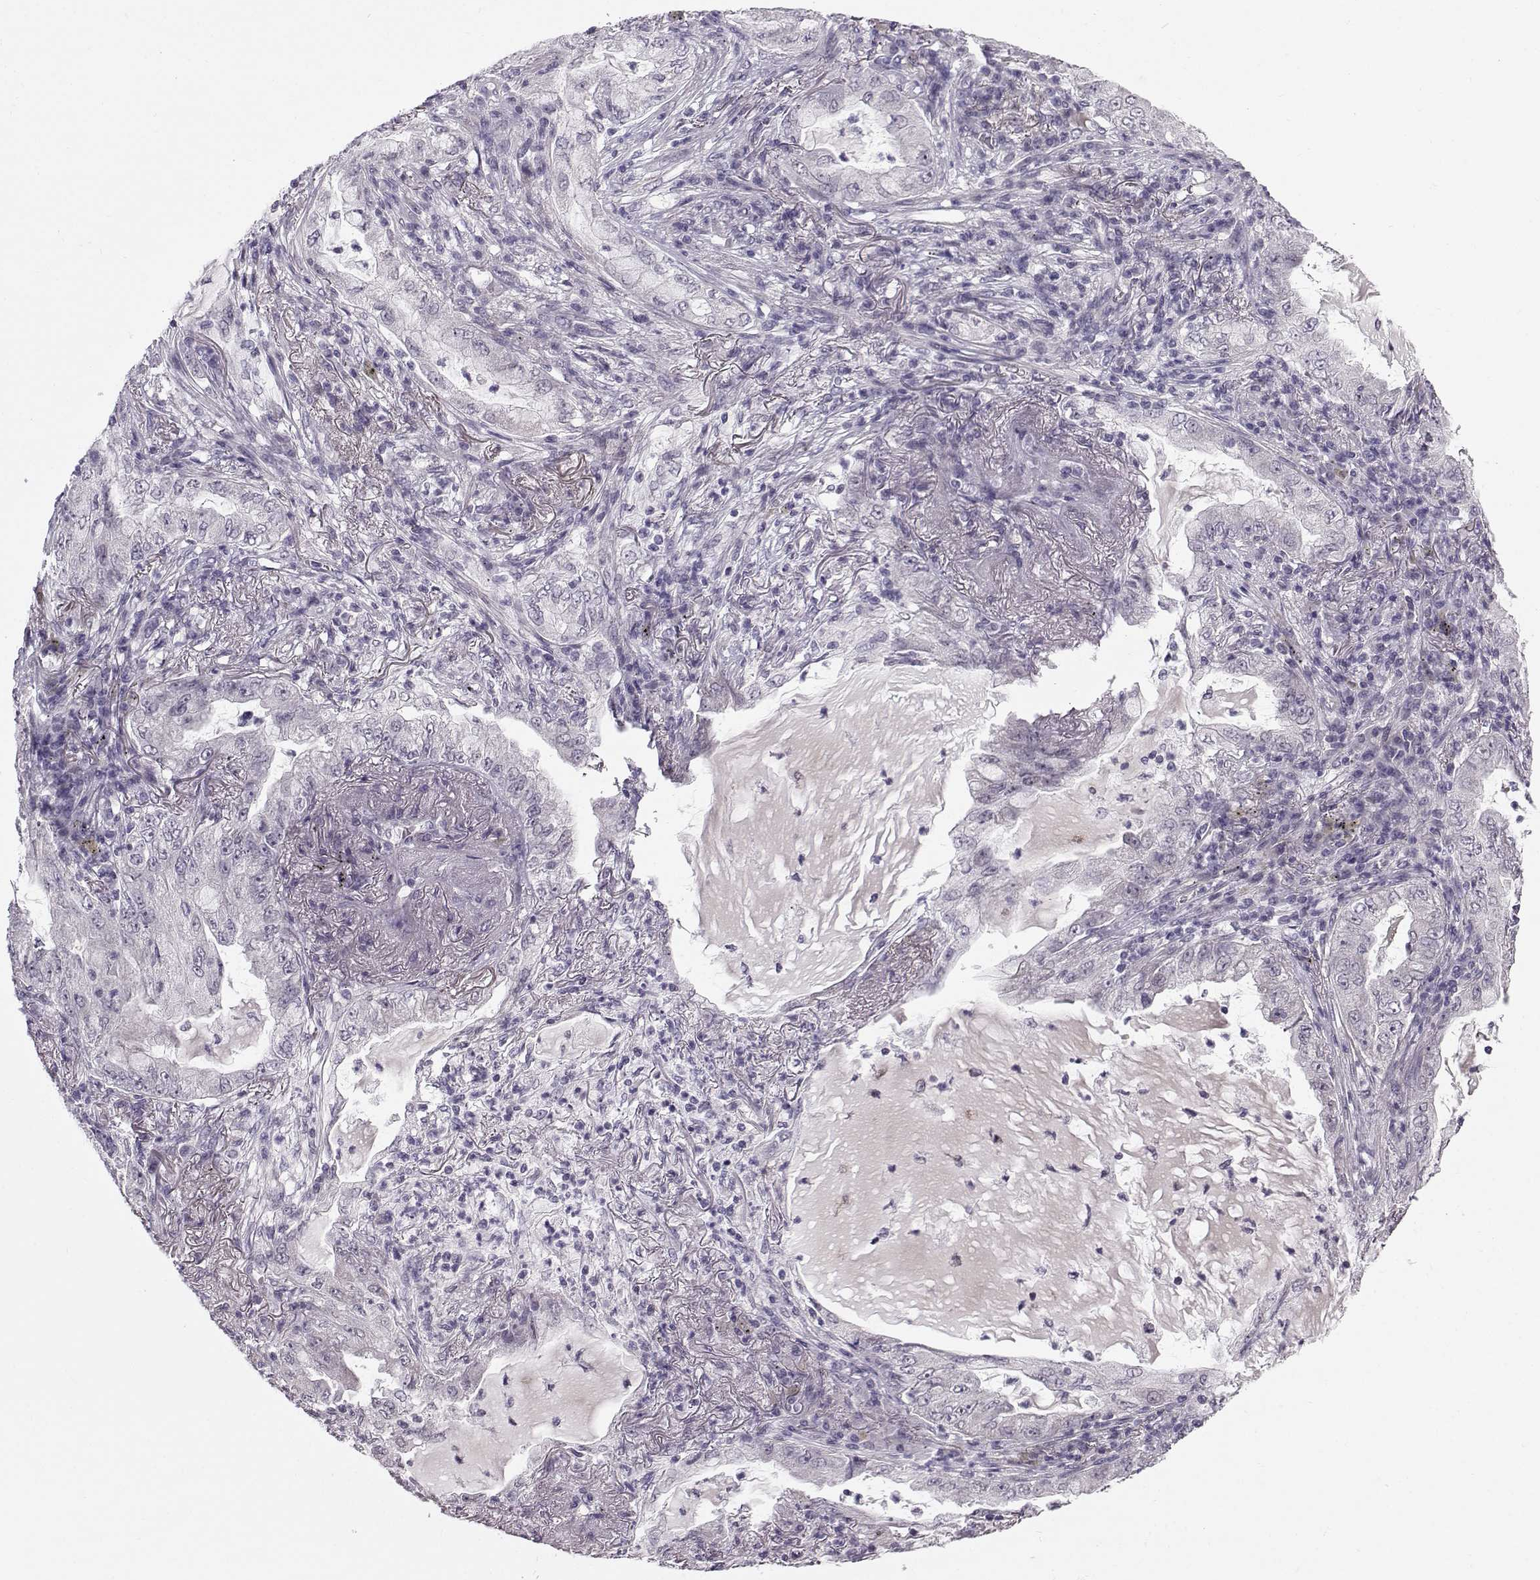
{"staining": {"intensity": "negative", "quantity": "none", "location": "none"}, "tissue": "lung cancer", "cell_type": "Tumor cells", "image_type": "cancer", "snomed": [{"axis": "morphology", "description": "Adenocarcinoma, NOS"}, {"axis": "topography", "description": "Lung"}], "caption": "Lung cancer (adenocarcinoma) was stained to show a protein in brown. There is no significant expression in tumor cells. Brightfield microscopy of immunohistochemistry stained with DAB (brown) and hematoxylin (blue), captured at high magnification.", "gene": "TSPYL5", "patient": {"sex": "female", "age": 73}}